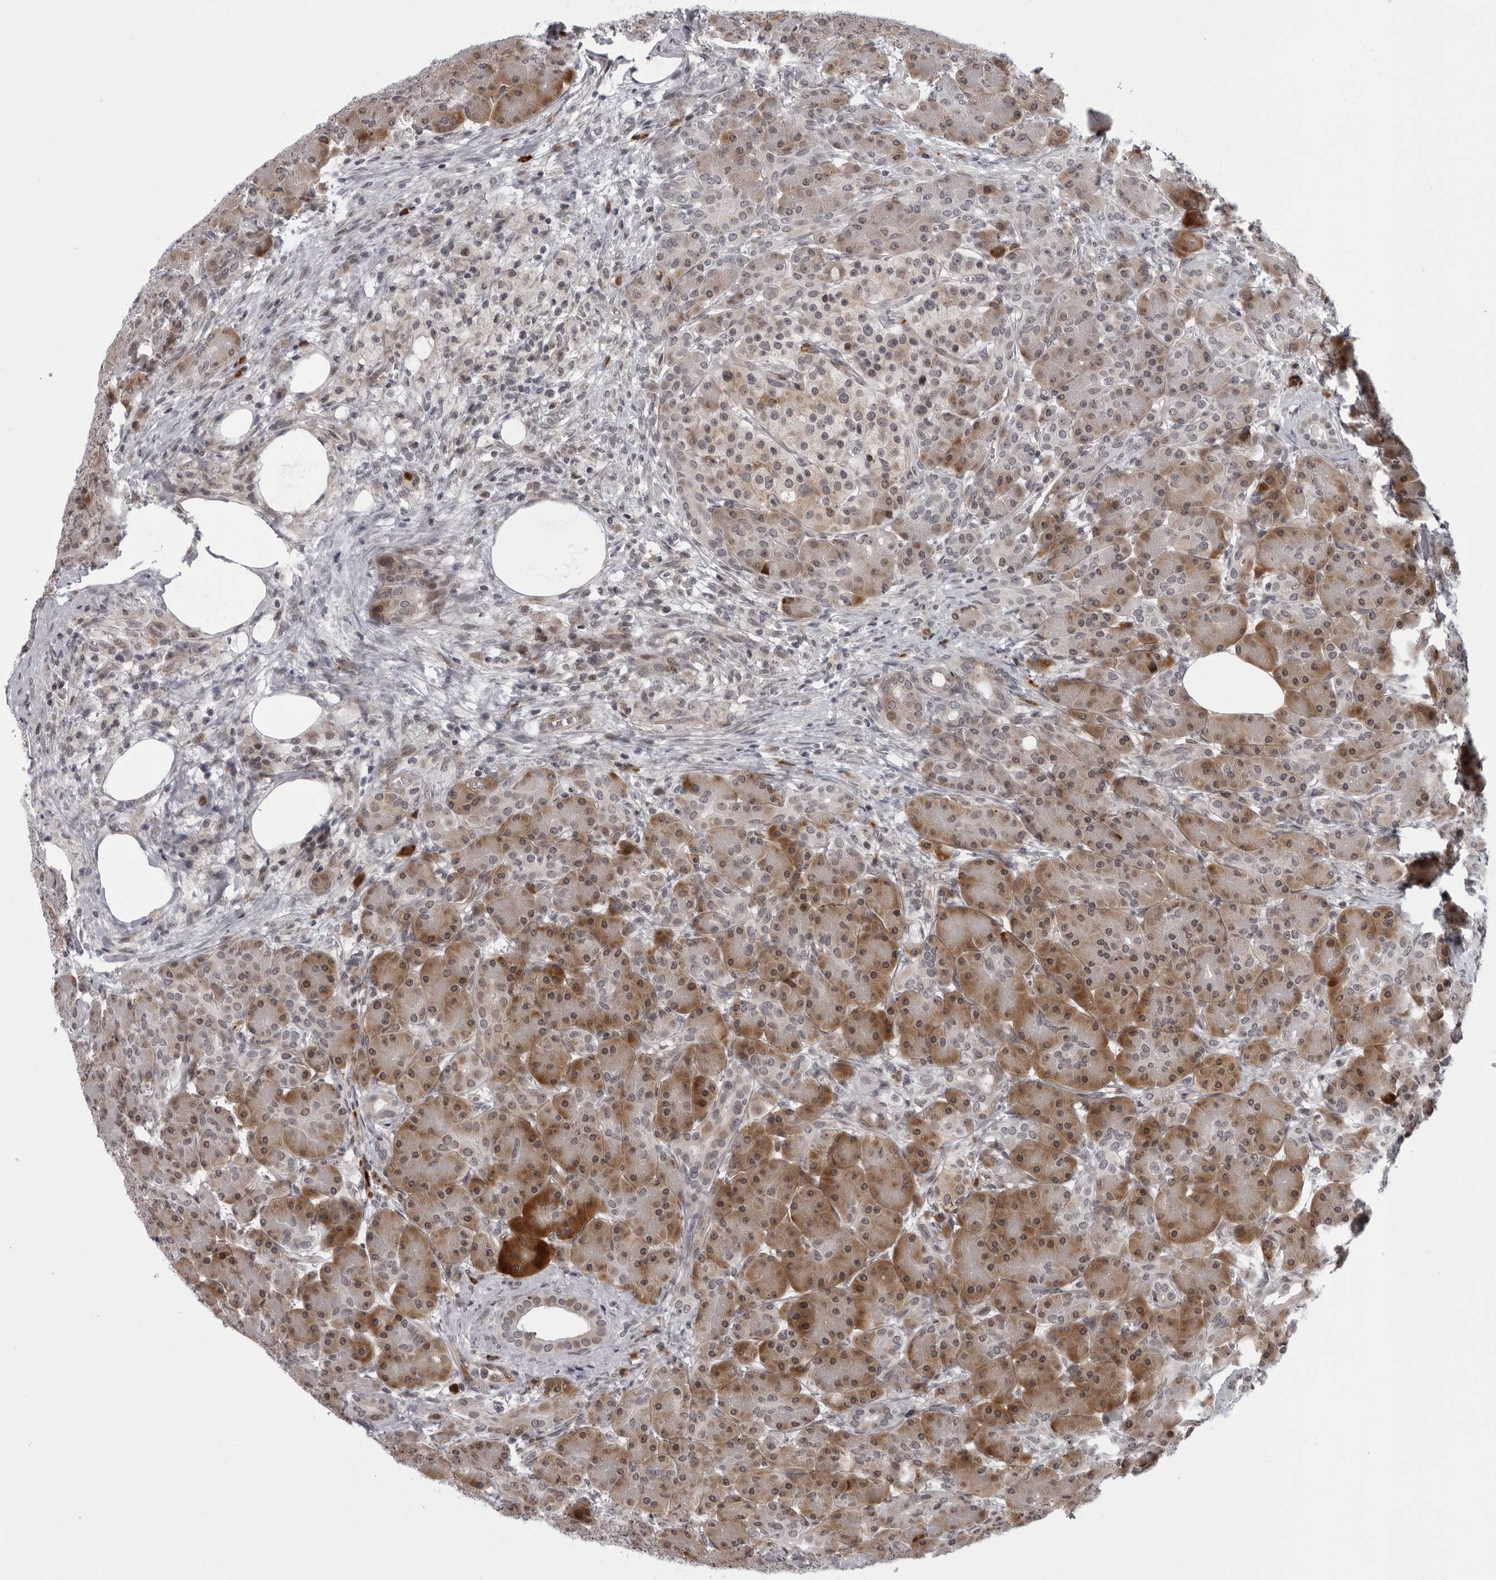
{"staining": {"intensity": "strong", "quantity": ">75%", "location": "cytoplasmic/membranous,nuclear"}, "tissue": "pancreas", "cell_type": "Exocrine glandular cells", "image_type": "normal", "snomed": [{"axis": "morphology", "description": "Normal tissue, NOS"}, {"axis": "topography", "description": "Pancreas"}], "caption": "About >75% of exocrine glandular cells in unremarkable pancreas demonstrate strong cytoplasmic/membranous,nuclear protein expression as visualized by brown immunohistochemical staining.", "gene": "GCSAML", "patient": {"sex": "male", "age": 63}}